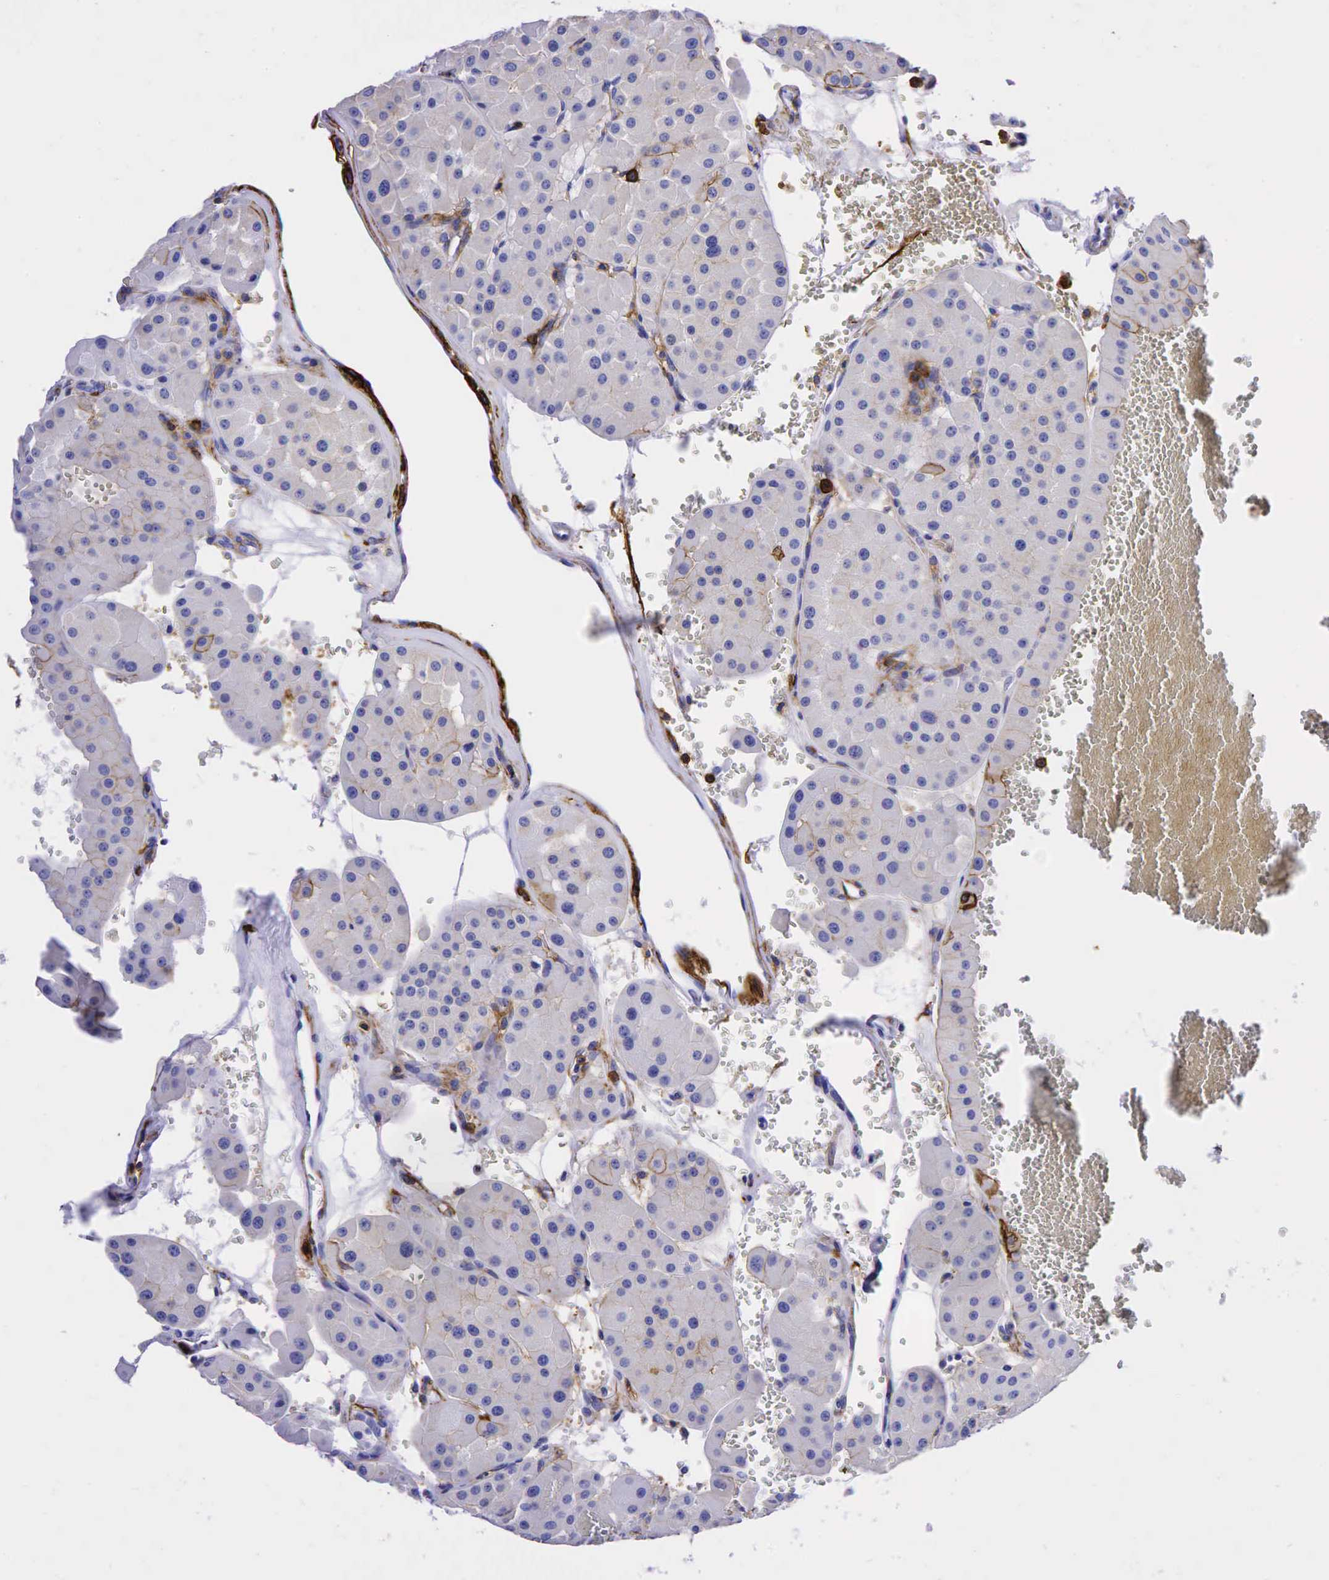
{"staining": {"intensity": "negative", "quantity": "none", "location": "none"}, "tissue": "renal cancer", "cell_type": "Tumor cells", "image_type": "cancer", "snomed": [{"axis": "morphology", "description": "Adenocarcinoma, uncertain malignant potential"}, {"axis": "topography", "description": "Kidney"}], "caption": "Histopathology image shows no significant protein positivity in tumor cells of renal cancer (adenocarcinoma,  uncertain malignant potential).", "gene": "CD44", "patient": {"sex": "male", "age": 63}}